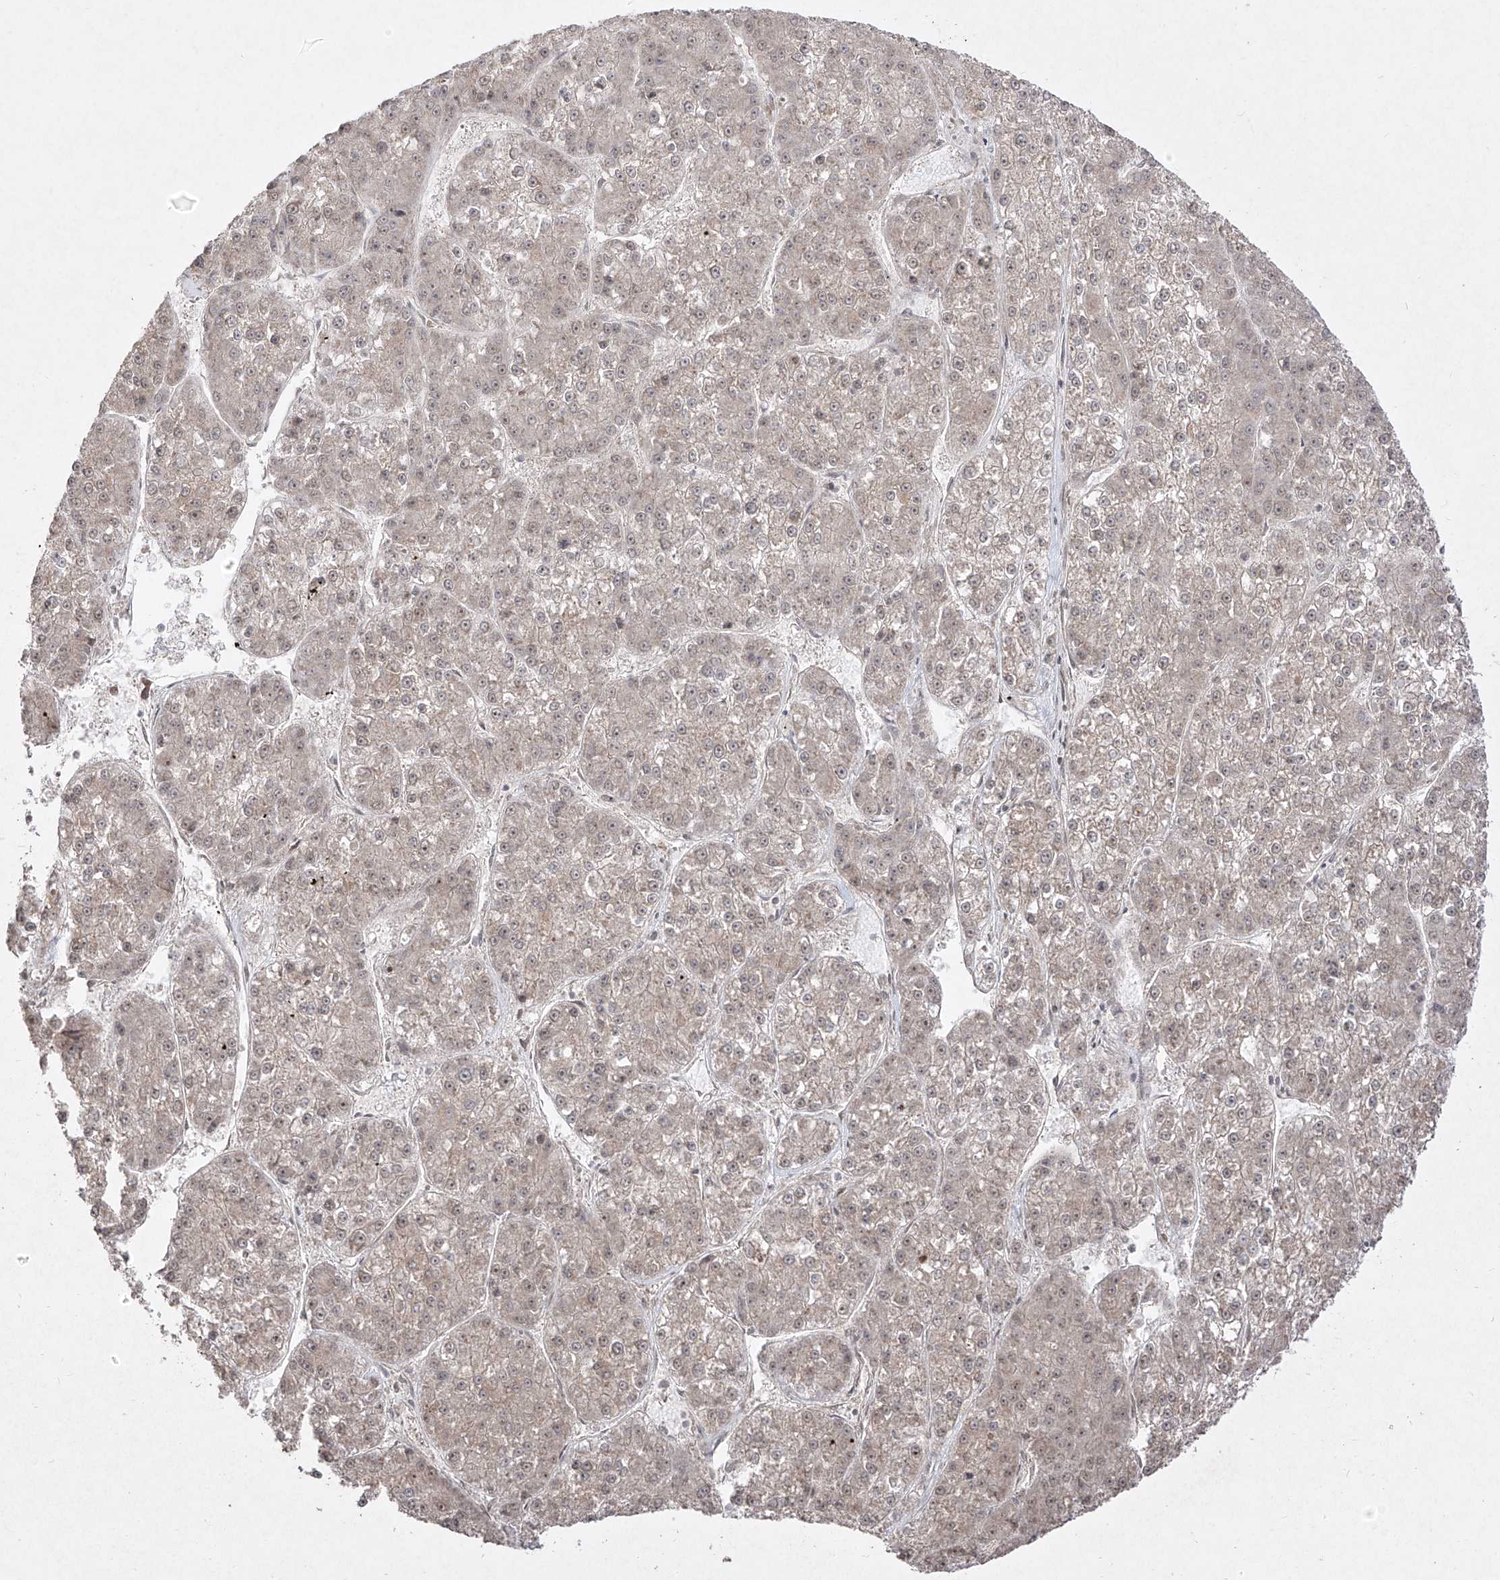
{"staining": {"intensity": "weak", "quantity": "<25%", "location": "nuclear"}, "tissue": "liver cancer", "cell_type": "Tumor cells", "image_type": "cancer", "snomed": [{"axis": "morphology", "description": "Carcinoma, Hepatocellular, NOS"}, {"axis": "topography", "description": "Liver"}], "caption": "This is a photomicrograph of immunohistochemistry (IHC) staining of liver hepatocellular carcinoma, which shows no positivity in tumor cells.", "gene": "SNRNP27", "patient": {"sex": "female", "age": 73}}